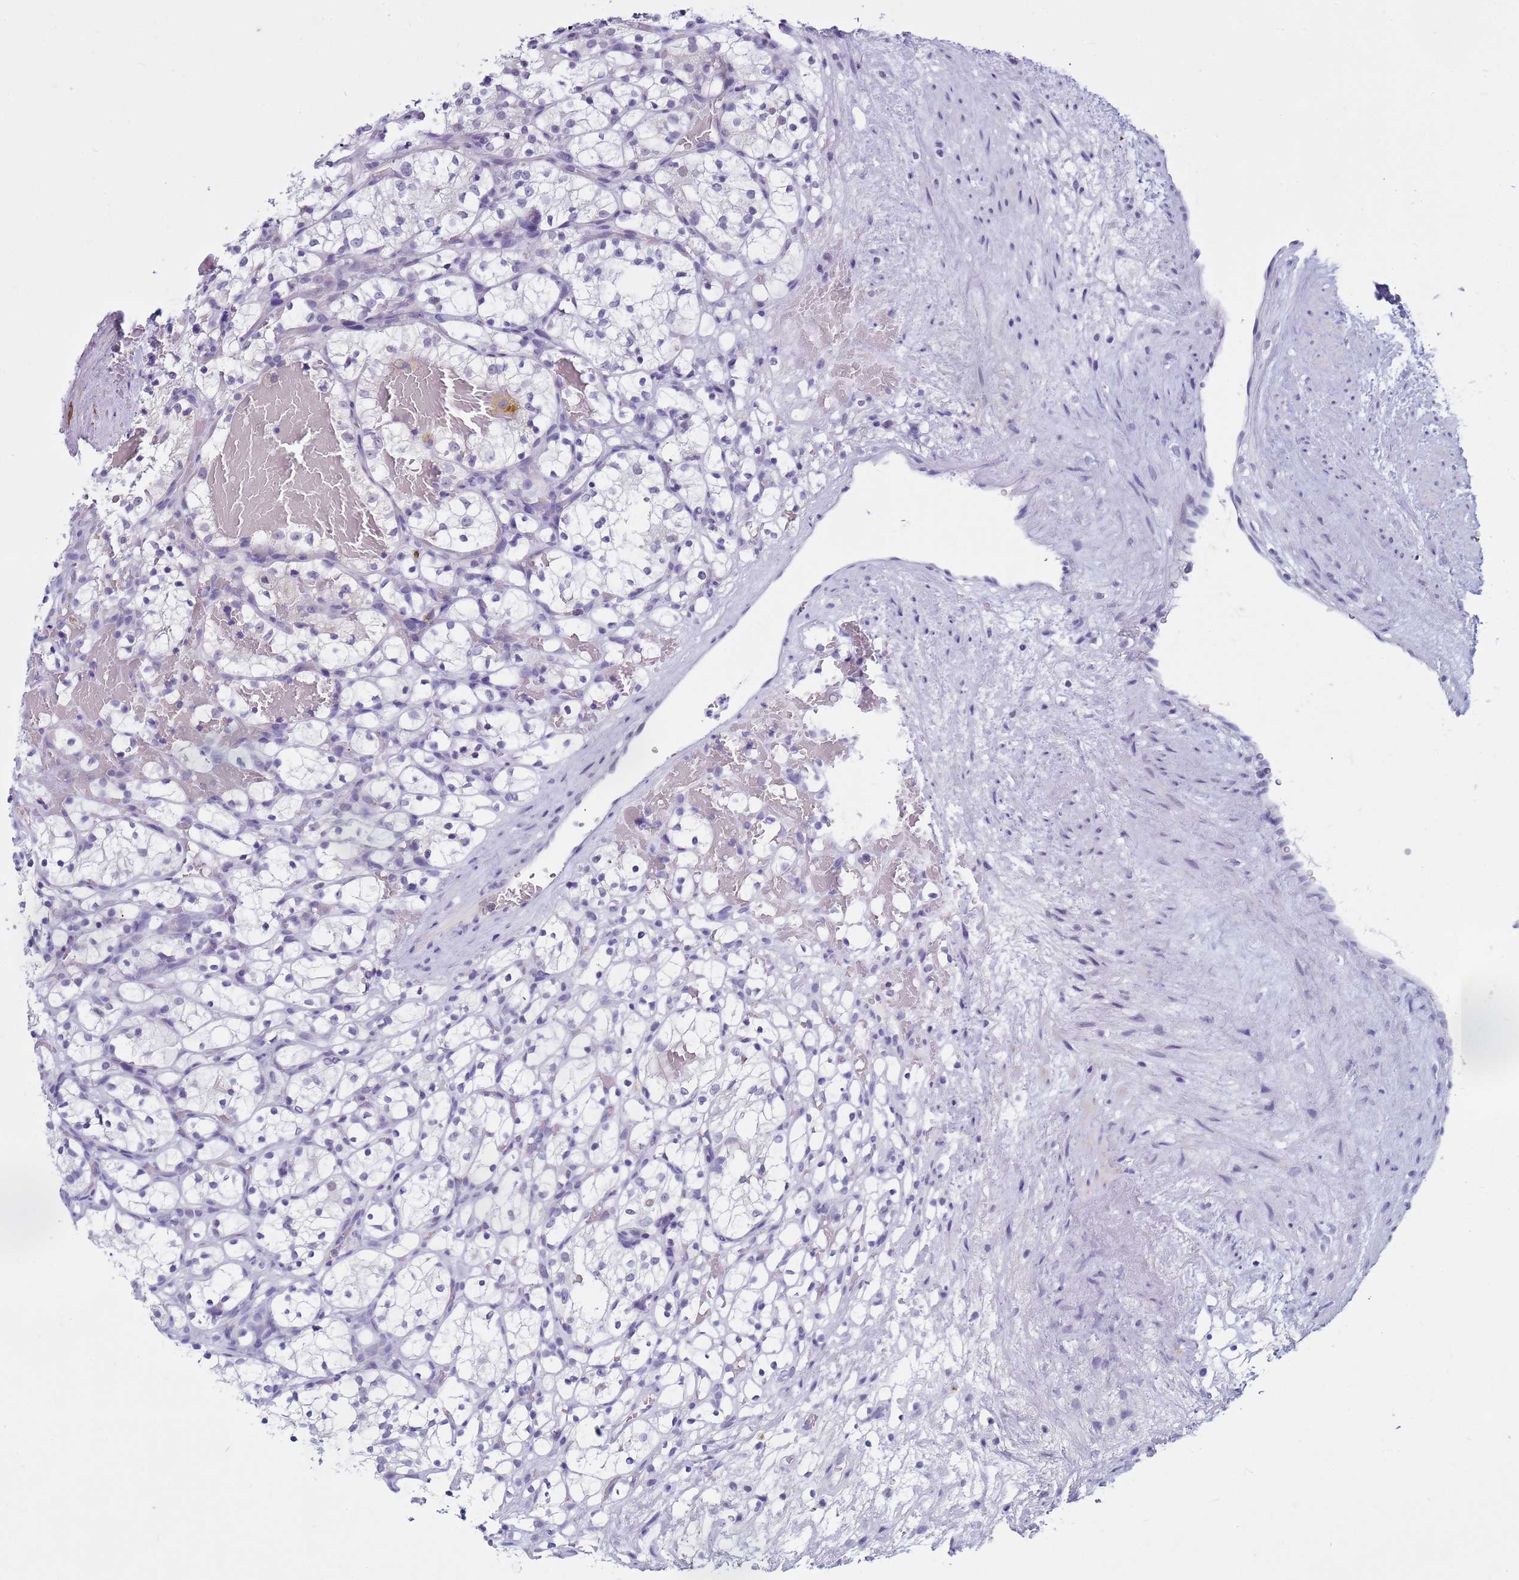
{"staining": {"intensity": "negative", "quantity": "none", "location": "none"}, "tissue": "renal cancer", "cell_type": "Tumor cells", "image_type": "cancer", "snomed": [{"axis": "morphology", "description": "Adenocarcinoma, NOS"}, {"axis": "topography", "description": "Kidney"}], "caption": "This is an immunohistochemistry (IHC) image of renal cancer (adenocarcinoma). There is no positivity in tumor cells.", "gene": "CDK2AP2", "patient": {"sex": "female", "age": 69}}